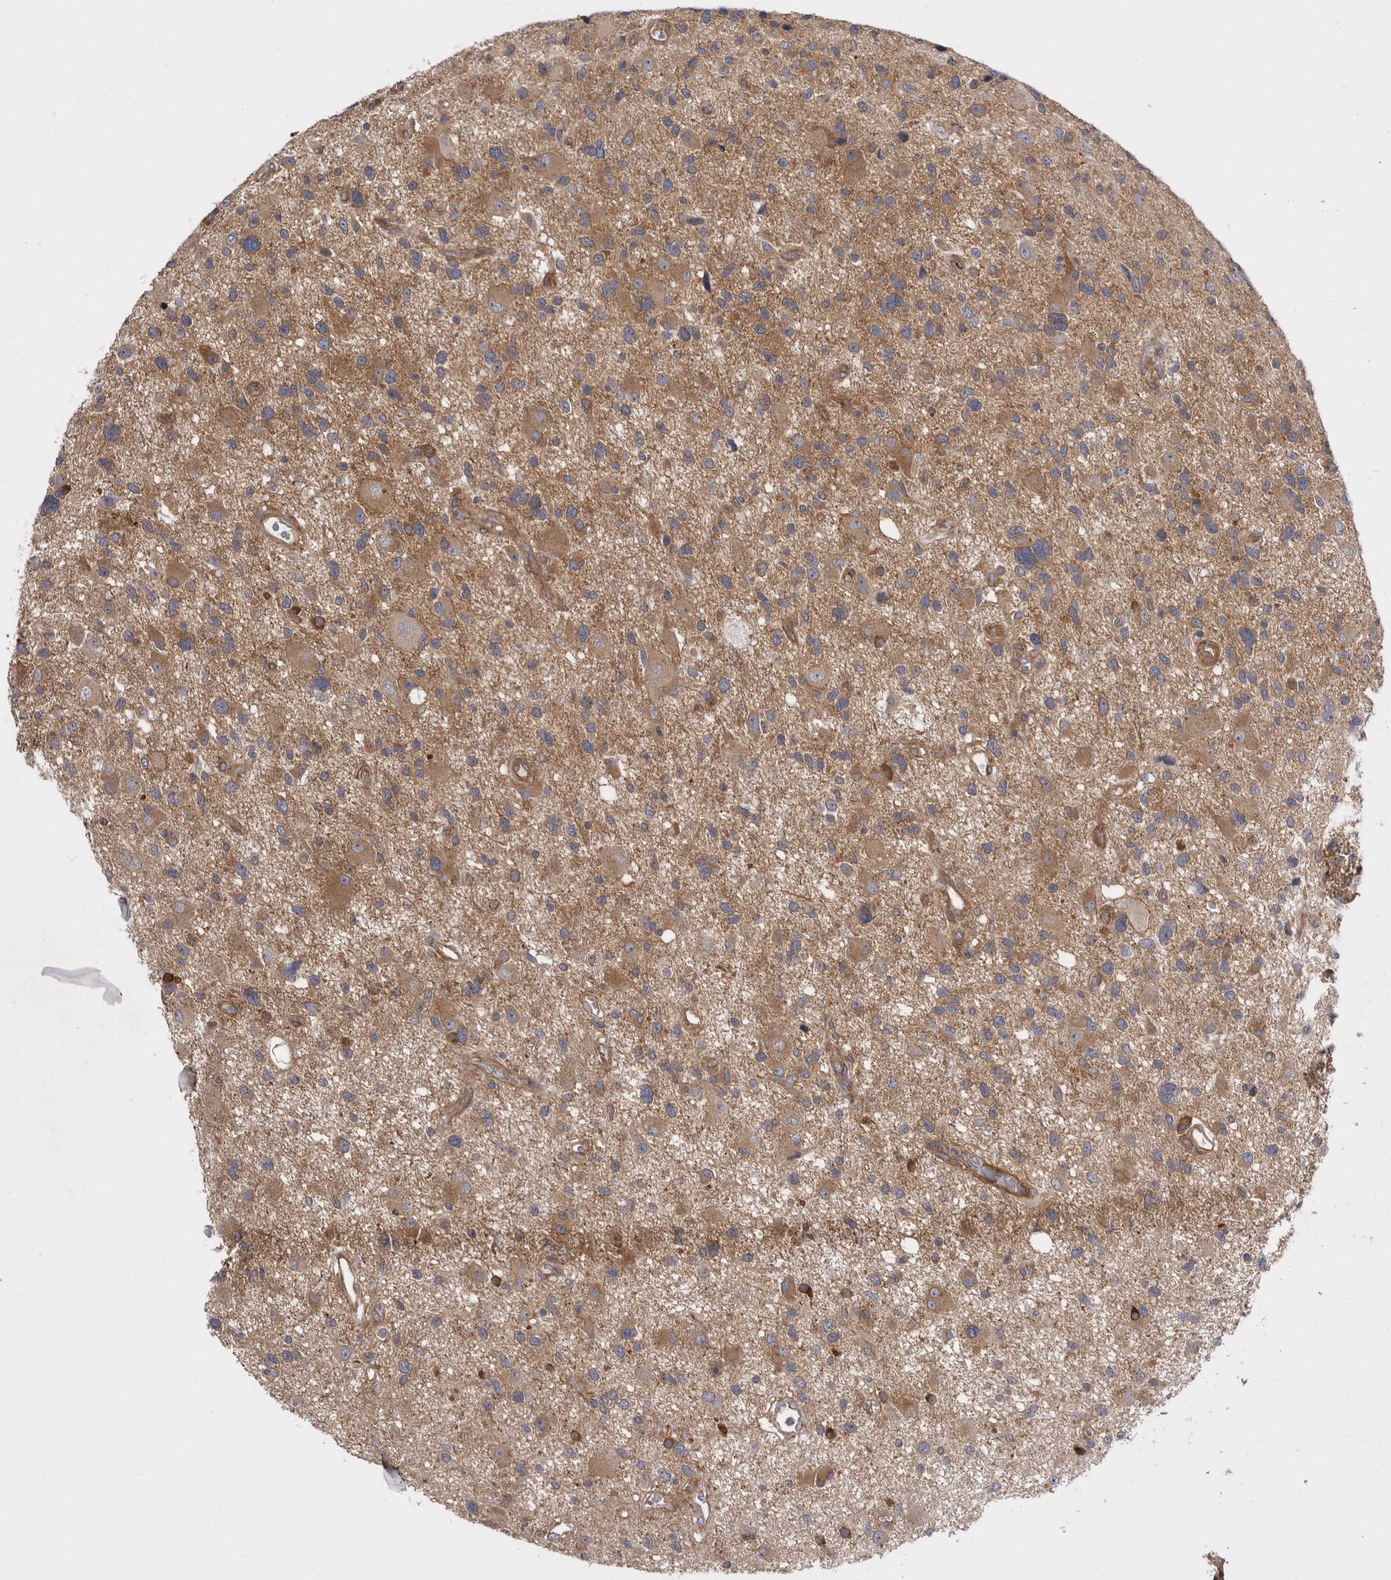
{"staining": {"intensity": "moderate", "quantity": "25%-75%", "location": "cytoplasmic/membranous"}, "tissue": "glioma", "cell_type": "Tumor cells", "image_type": "cancer", "snomed": [{"axis": "morphology", "description": "Glioma, malignant, High grade"}, {"axis": "topography", "description": "Brain"}], "caption": "A histopathology image of human glioma stained for a protein shows moderate cytoplasmic/membranous brown staining in tumor cells.", "gene": "OSBPL9", "patient": {"sex": "male", "age": 33}}